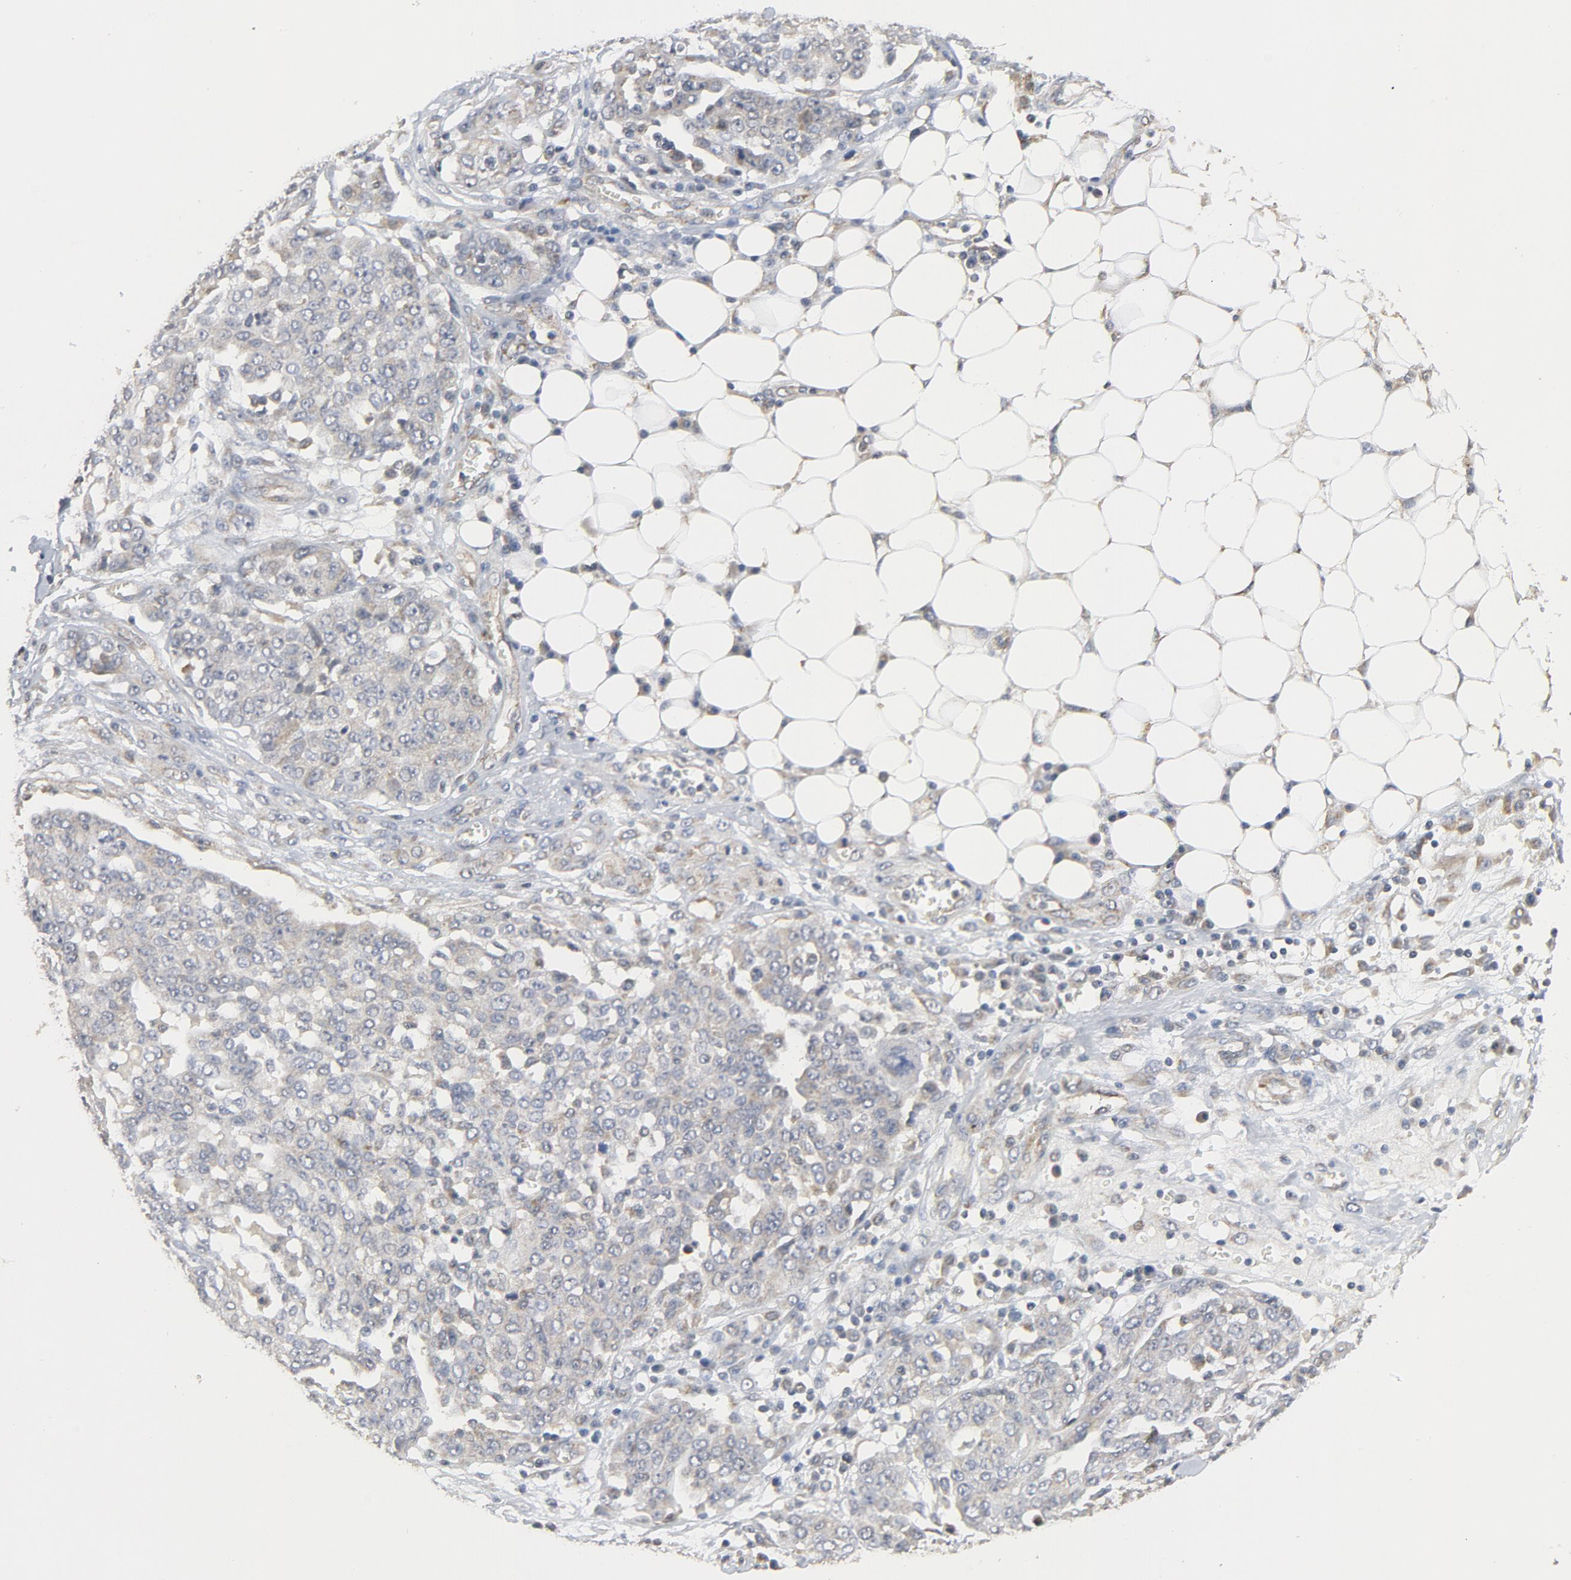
{"staining": {"intensity": "weak", "quantity": "25%-75%", "location": "cytoplasmic/membranous"}, "tissue": "ovarian cancer", "cell_type": "Tumor cells", "image_type": "cancer", "snomed": [{"axis": "morphology", "description": "Cystadenocarcinoma, serous, NOS"}, {"axis": "topography", "description": "Soft tissue"}, {"axis": "topography", "description": "Ovary"}], "caption": "Protein expression analysis of ovarian cancer reveals weak cytoplasmic/membranous staining in about 25%-75% of tumor cells.", "gene": "C14orf119", "patient": {"sex": "female", "age": 57}}